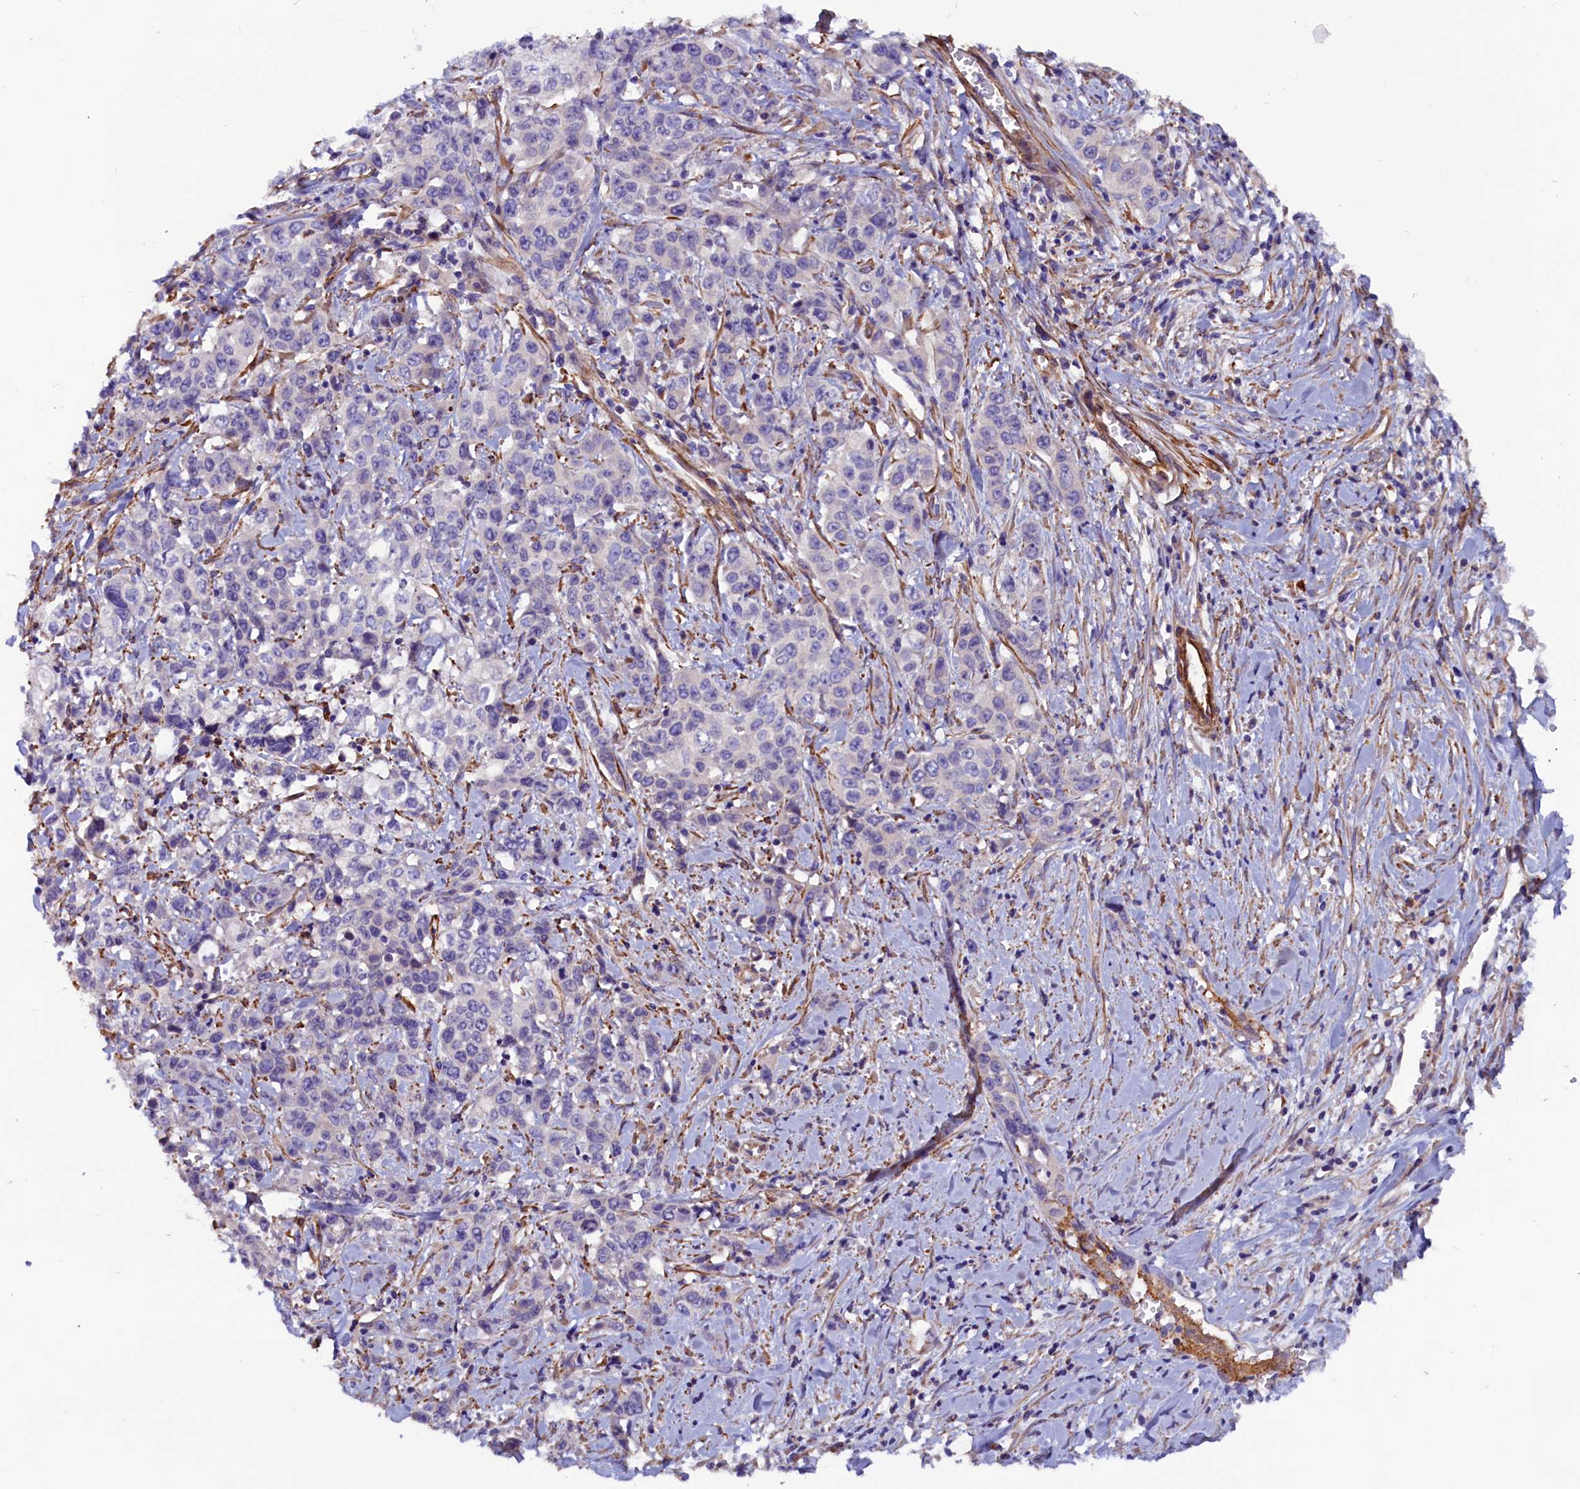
{"staining": {"intensity": "negative", "quantity": "none", "location": "none"}, "tissue": "stomach cancer", "cell_type": "Tumor cells", "image_type": "cancer", "snomed": [{"axis": "morphology", "description": "Adenocarcinoma, NOS"}, {"axis": "topography", "description": "Stomach, upper"}], "caption": "The micrograph reveals no staining of tumor cells in stomach cancer.", "gene": "ZNF749", "patient": {"sex": "male", "age": 62}}